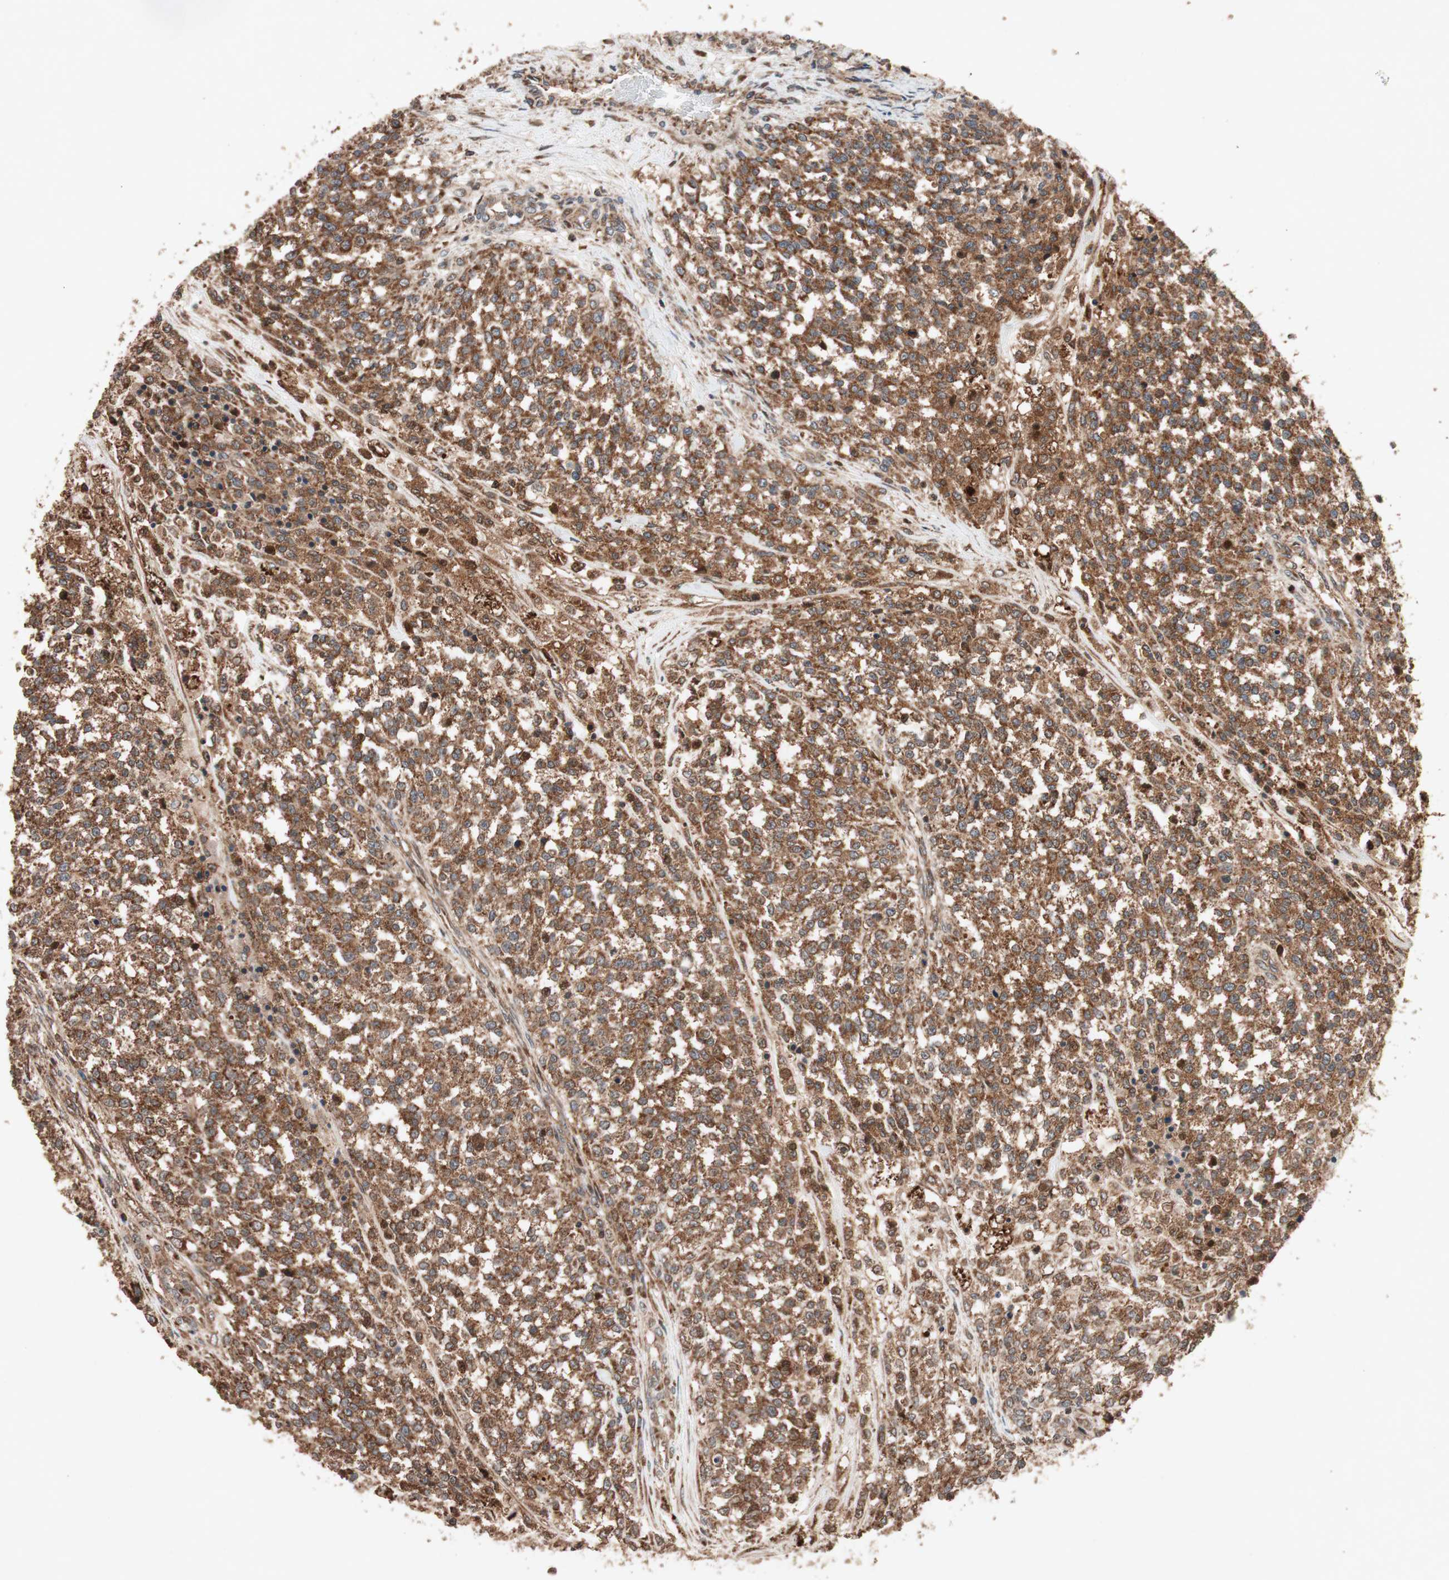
{"staining": {"intensity": "strong", "quantity": ">75%", "location": "cytoplasmic/membranous"}, "tissue": "testis cancer", "cell_type": "Tumor cells", "image_type": "cancer", "snomed": [{"axis": "morphology", "description": "Seminoma, NOS"}, {"axis": "topography", "description": "Testis"}], "caption": "Immunohistochemical staining of human testis seminoma reveals high levels of strong cytoplasmic/membranous protein expression in about >75% of tumor cells.", "gene": "RAB1A", "patient": {"sex": "male", "age": 59}}